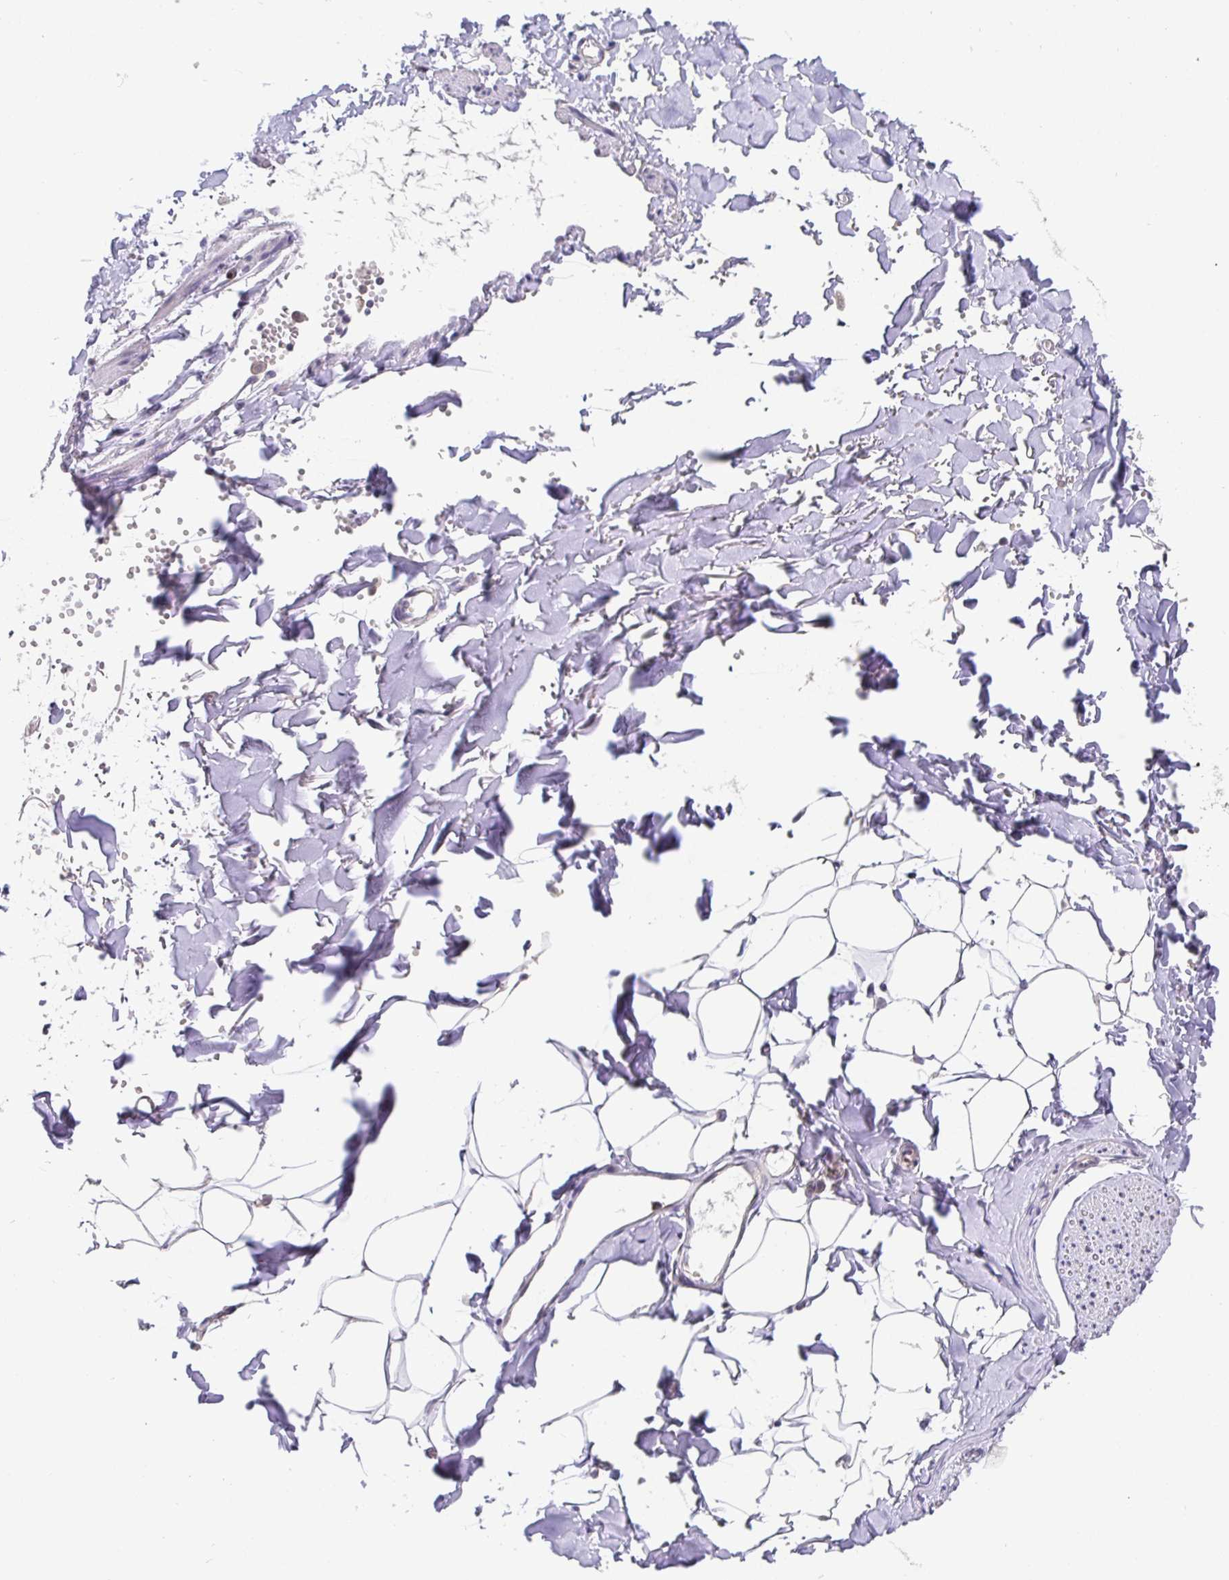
{"staining": {"intensity": "negative", "quantity": "none", "location": "none"}, "tissue": "adipose tissue", "cell_type": "Adipocytes", "image_type": "normal", "snomed": [{"axis": "morphology", "description": "Normal tissue, NOS"}, {"axis": "topography", "description": "Cartilage tissue"}, {"axis": "topography", "description": "Bronchus"}, {"axis": "topography", "description": "Peripheral nerve tissue"}], "caption": "This is an immunohistochemistry micrograph of benign adipose tissue. There is no positivity in adipocytes.", "gene": "SATB1", "patient": {"sex": "female", "age": 59}}